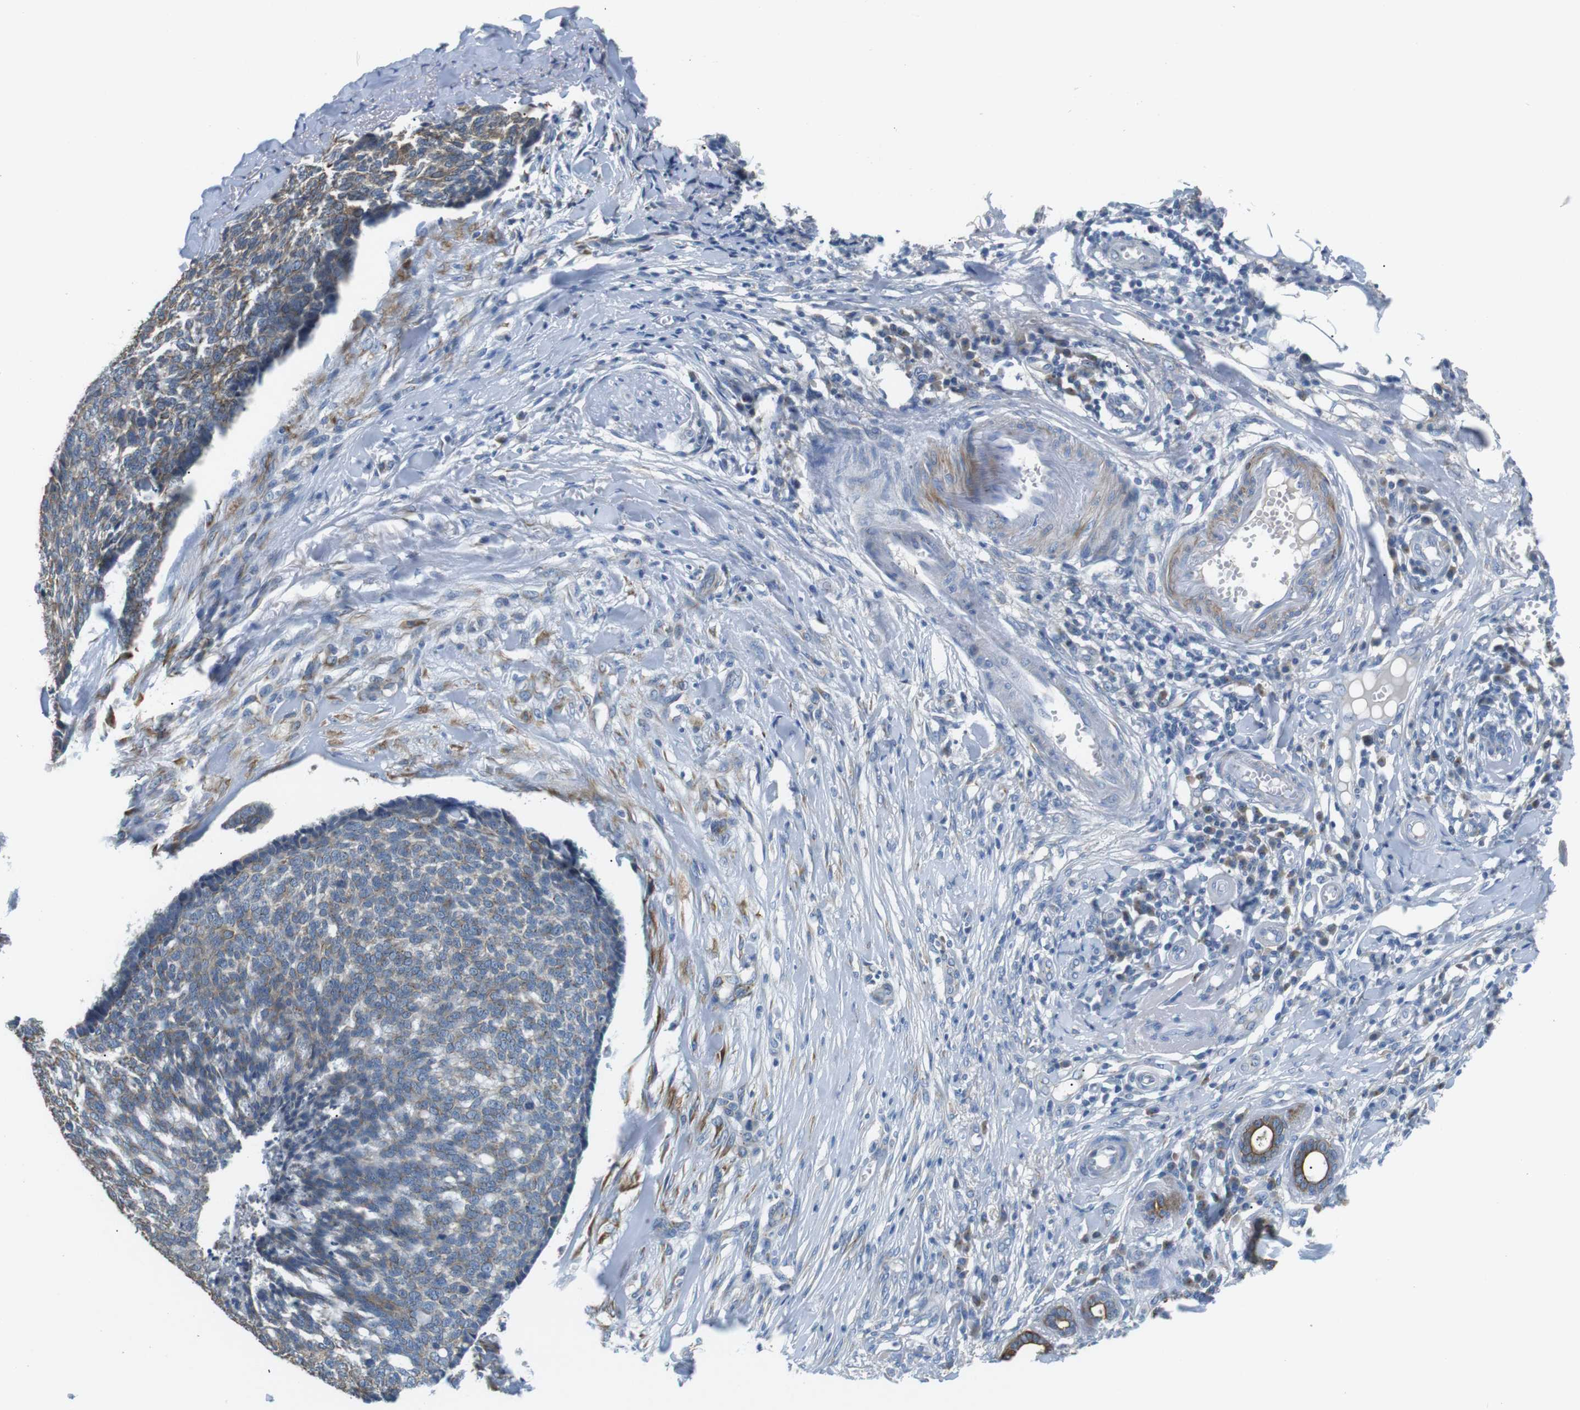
{"staining": {"intensity": "weak", "quantity": "<25%", "location": "cytoplasmic/membranous"}, "tissue": "skin cancer", "cell_type": "Tumor cells", "image_type": "cancer", "snomed": [{"axis": "morphology", "description": "Basal cell carcinoma"}, {"axis": "topography", "description": "Skin"}], "caption": "Tumor cells show no significant expression in skin basal cell carcinoma.", "gene": "UNC5CL", "patient": {"sex": "male", "age": 84}}